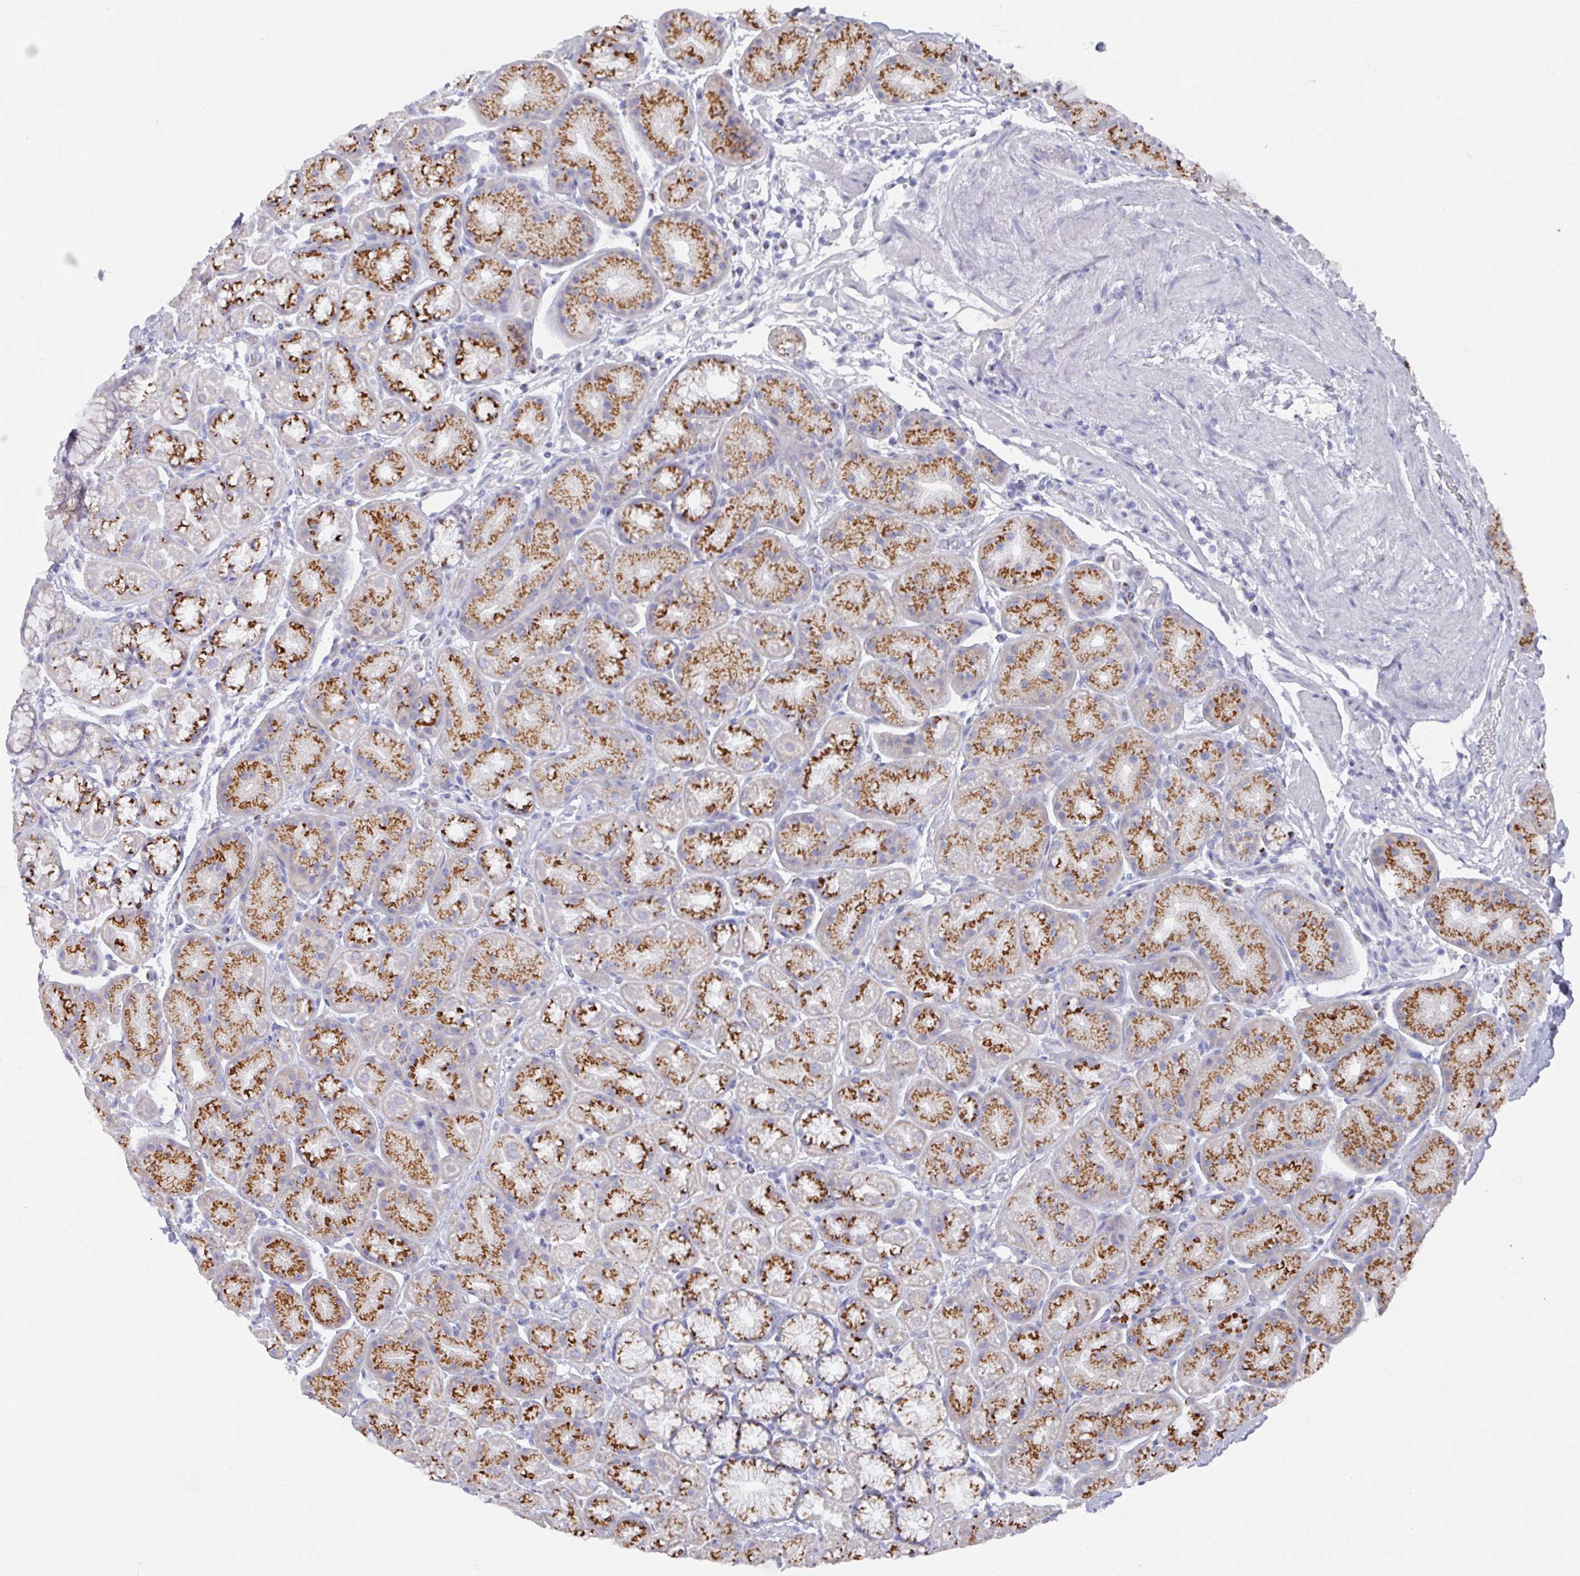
{"staining": {"intensity": "moderate", "quantity": "25%-75%", "location": "cytoplasmic/membranous"}, "tissue": "stomach", "cell_type": "Glandular cells", "image_type": "normal", "snomed": [{"axis": "morphology", "description": "Normal tissue, NOS"}, {"axis": "topography", "description": "Stomach, lower"}], "caption": "A high-resolution micrograph shows immunohistochemistry staining of benign stomach, which reveals moderate cytoplasmic/membranous expression in about 25%-75% of glandular cells. The staining was performed using DAB (3,3'-diaminobenzidine) to visualize the protein expression in brown, while the nuclei were stained in blue with hematoxylin (Magnification: 20x).", "gene": "VKORC1L1", "patient": {"sex": "male", "age": 67}}